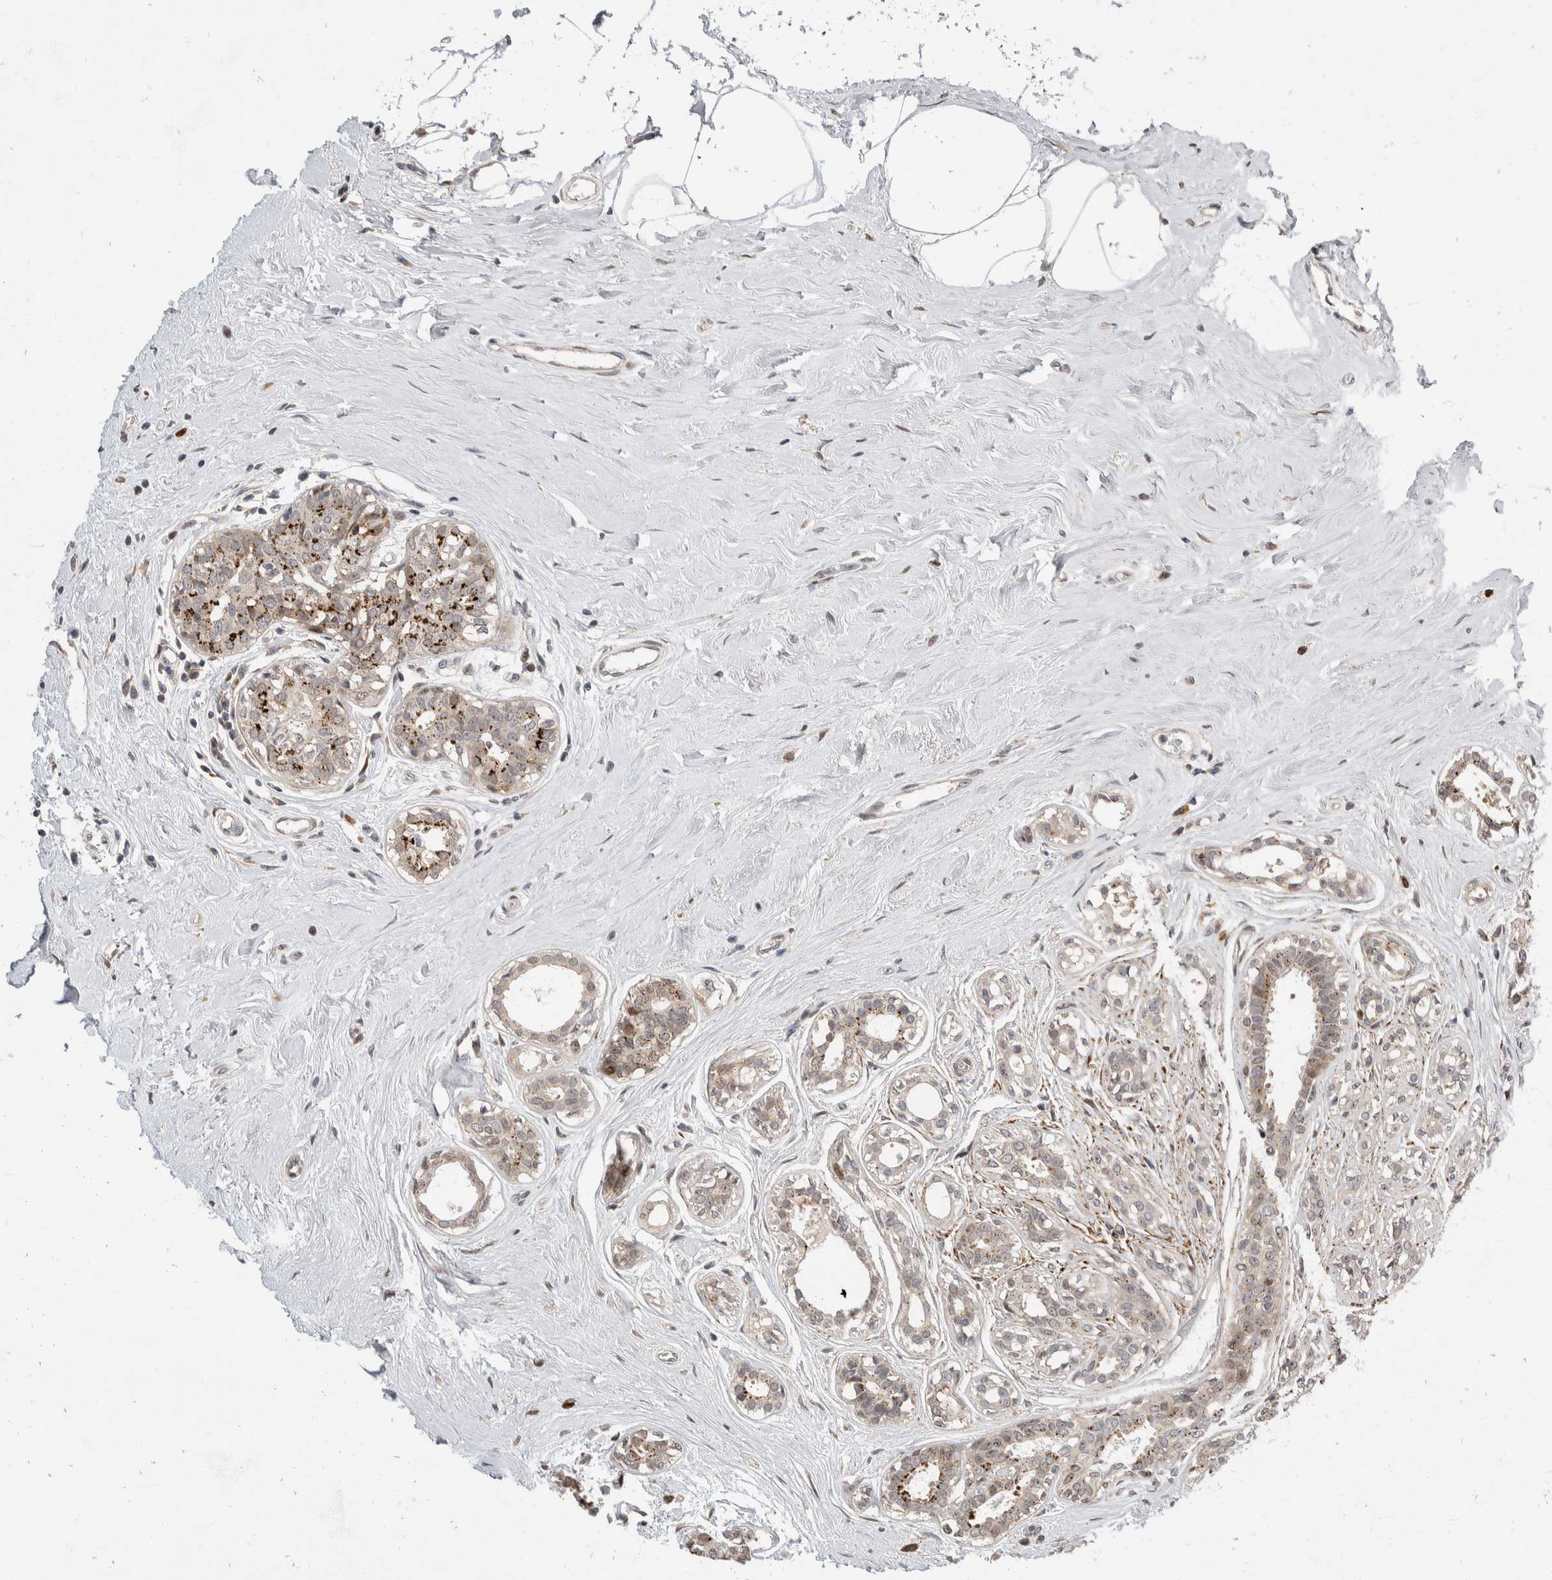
{"staining": {"intensity": "moderate", "quantity": "25%-75%", "location": "cytoplasmic/membranous"}, "tissue": "breast cancer", "cell_type": "Tumor cells", "image_type": "cancer", "snomed": [{"axis": "morphology", "description": "Duct carcinoma"}, {"axis": "topography", "description": "Breast"}], "caption": "Moderate cytoplasmic/membranous protein expression is present in about 25%-75% of tumor cells in breast infiltrating ductal carcinoma.", "gene": "ZNF703", "patient": {"sex": "female", "age": 55}}